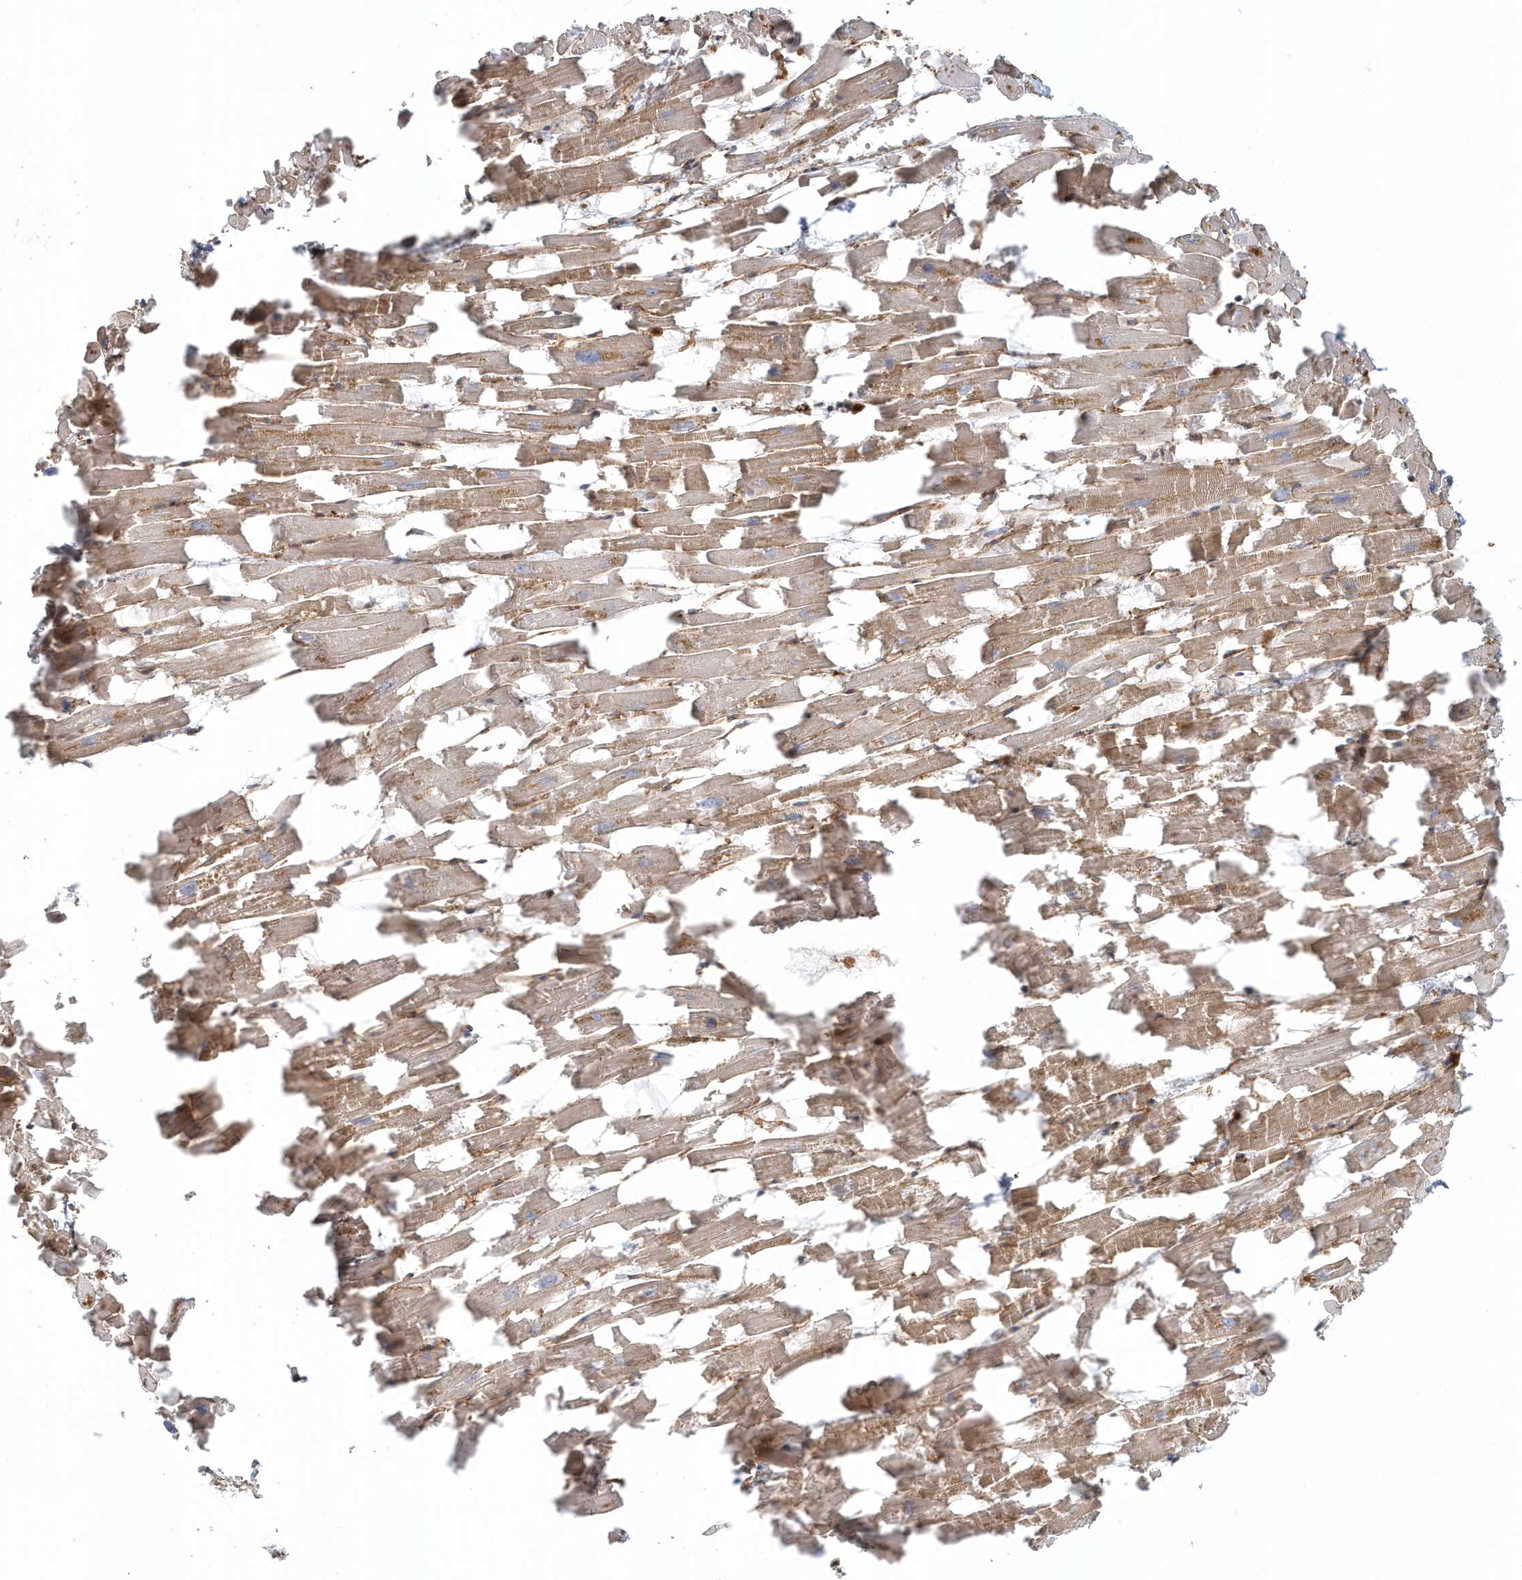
{"staining": {"intensity": "moderate", "quantity": ">75%", "location": "cytoplasmic/membranous"}, "tissue": "heart muscle", "cell_type": "Cardiomyocytes", "image_type": "normal", "snomed": [{"axis": "morphology", "description": "Normal tissue, NOS"}, {"axis": "topography", "description": "Heart"}], "caption": "A photomicrograph of human heart muscle stained for a protein shows moderate cytoplasmic/membranous brown staining in cardiomyocytes. (Brightfield microscopy of DAB IHC at high magnification).", "gene": "DNAH1", "patient": {"sex": "female", "age": 64}}